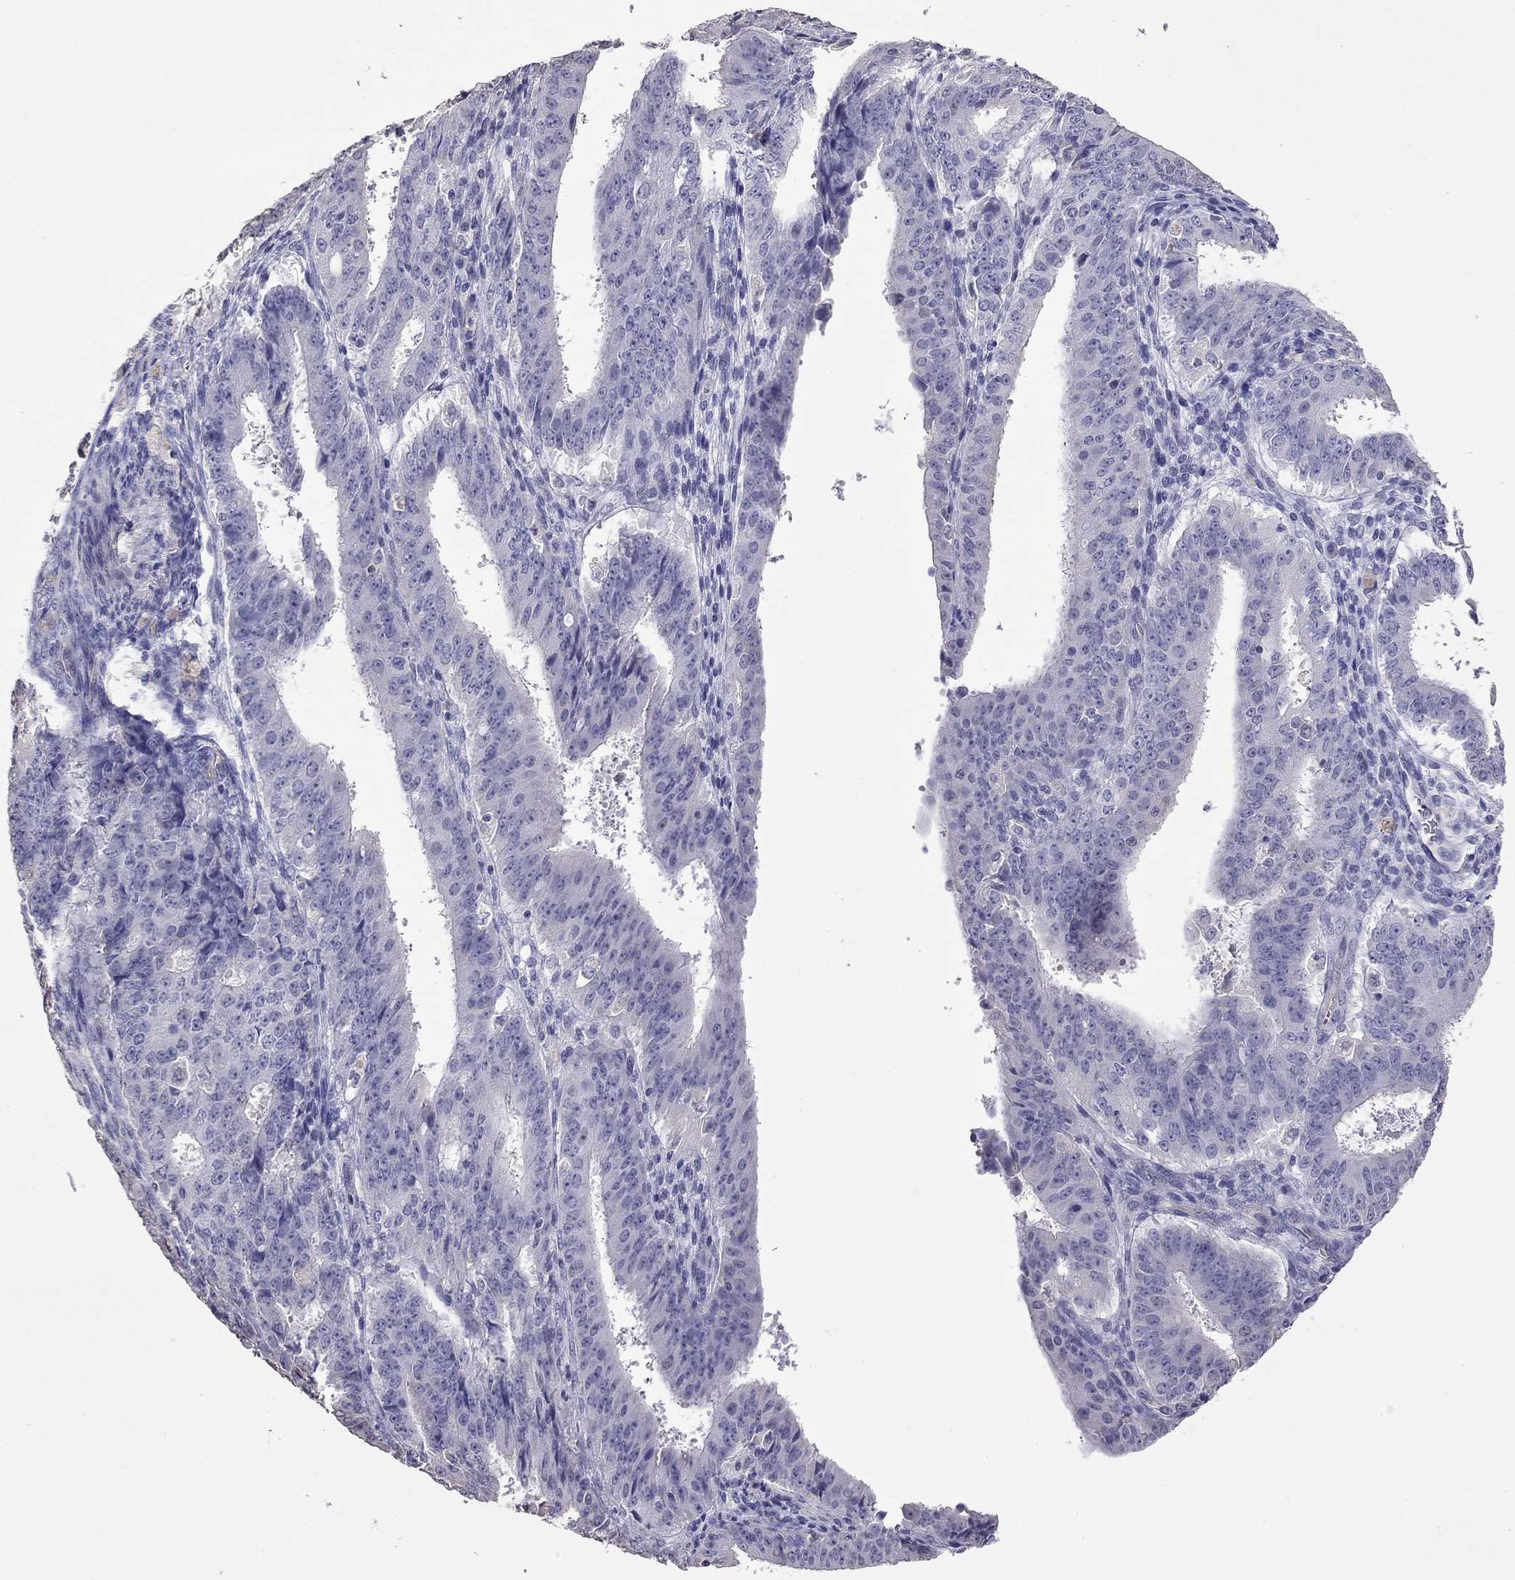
{"staining": {"intensity": "negative", "quantity": "none", "location": "none"}, "tissue": "ovarian cancer", "cell_type": "Tumor cells", "image_type": "cancer", "snomed": [{"axis": "morphology", "description": "Carcinoma, endometroid"}, {"axis": "topography", "description": "Ovary"}], "caption": "An immunohistochemistry (IHC) micrograph of endometroid carcinoma (ovarian) is shown. There is no staining in tumor cells of endometroid carcinoma (ovarian). Brightfield microscopy of immunohistochemistry (IHC) stained with DAB (3,3'-diaminobenzidine) (brown) and hematoxylin (blue), captured at high magnification.", "gene": "FEZ1", "patient": {"sex": "female", "age": 42}}